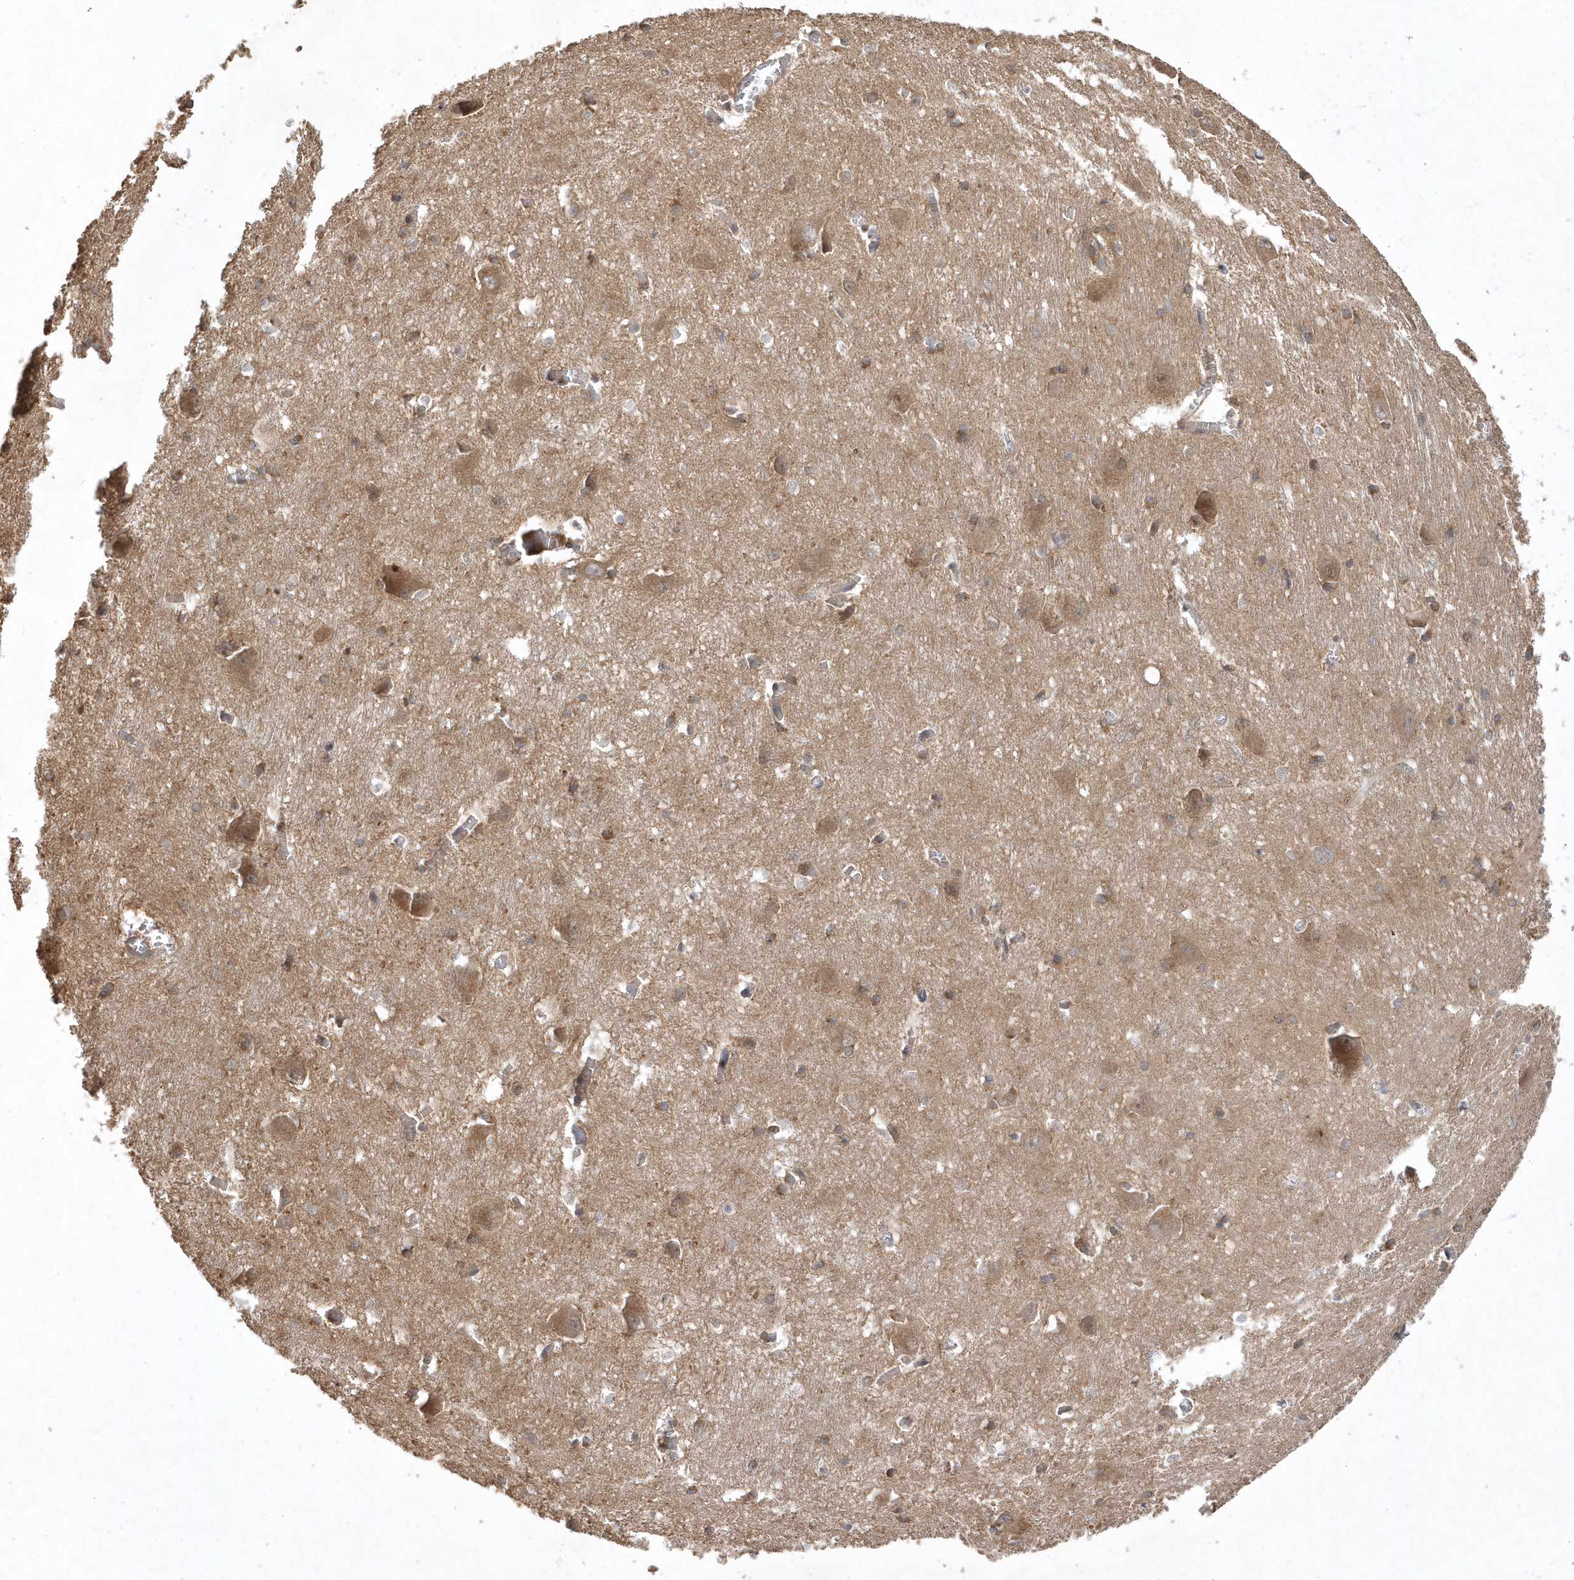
{"staining": {"intensity": "moderate", "quantity": "<25%", "location": "cytoplasmic/membranous"}, "tissue": "caudate", "cell_type": "Glial cells", "image_type": "normal", "snomed": [{"axis": "morphology", "description": "Normal tissue, NOS"}, {"axis": "topography", "description": "Lateral ventricle wall"}], "caption": "Protein analysis of benign caudate reveals moderate cytoplasmic/membranous positivity in about <25% of glial cells. The protein of interest is shown in brown color, while the nuclei are stained blue.", "gene": "GFM2", "patient": {"sex": "male", "age": 37}}